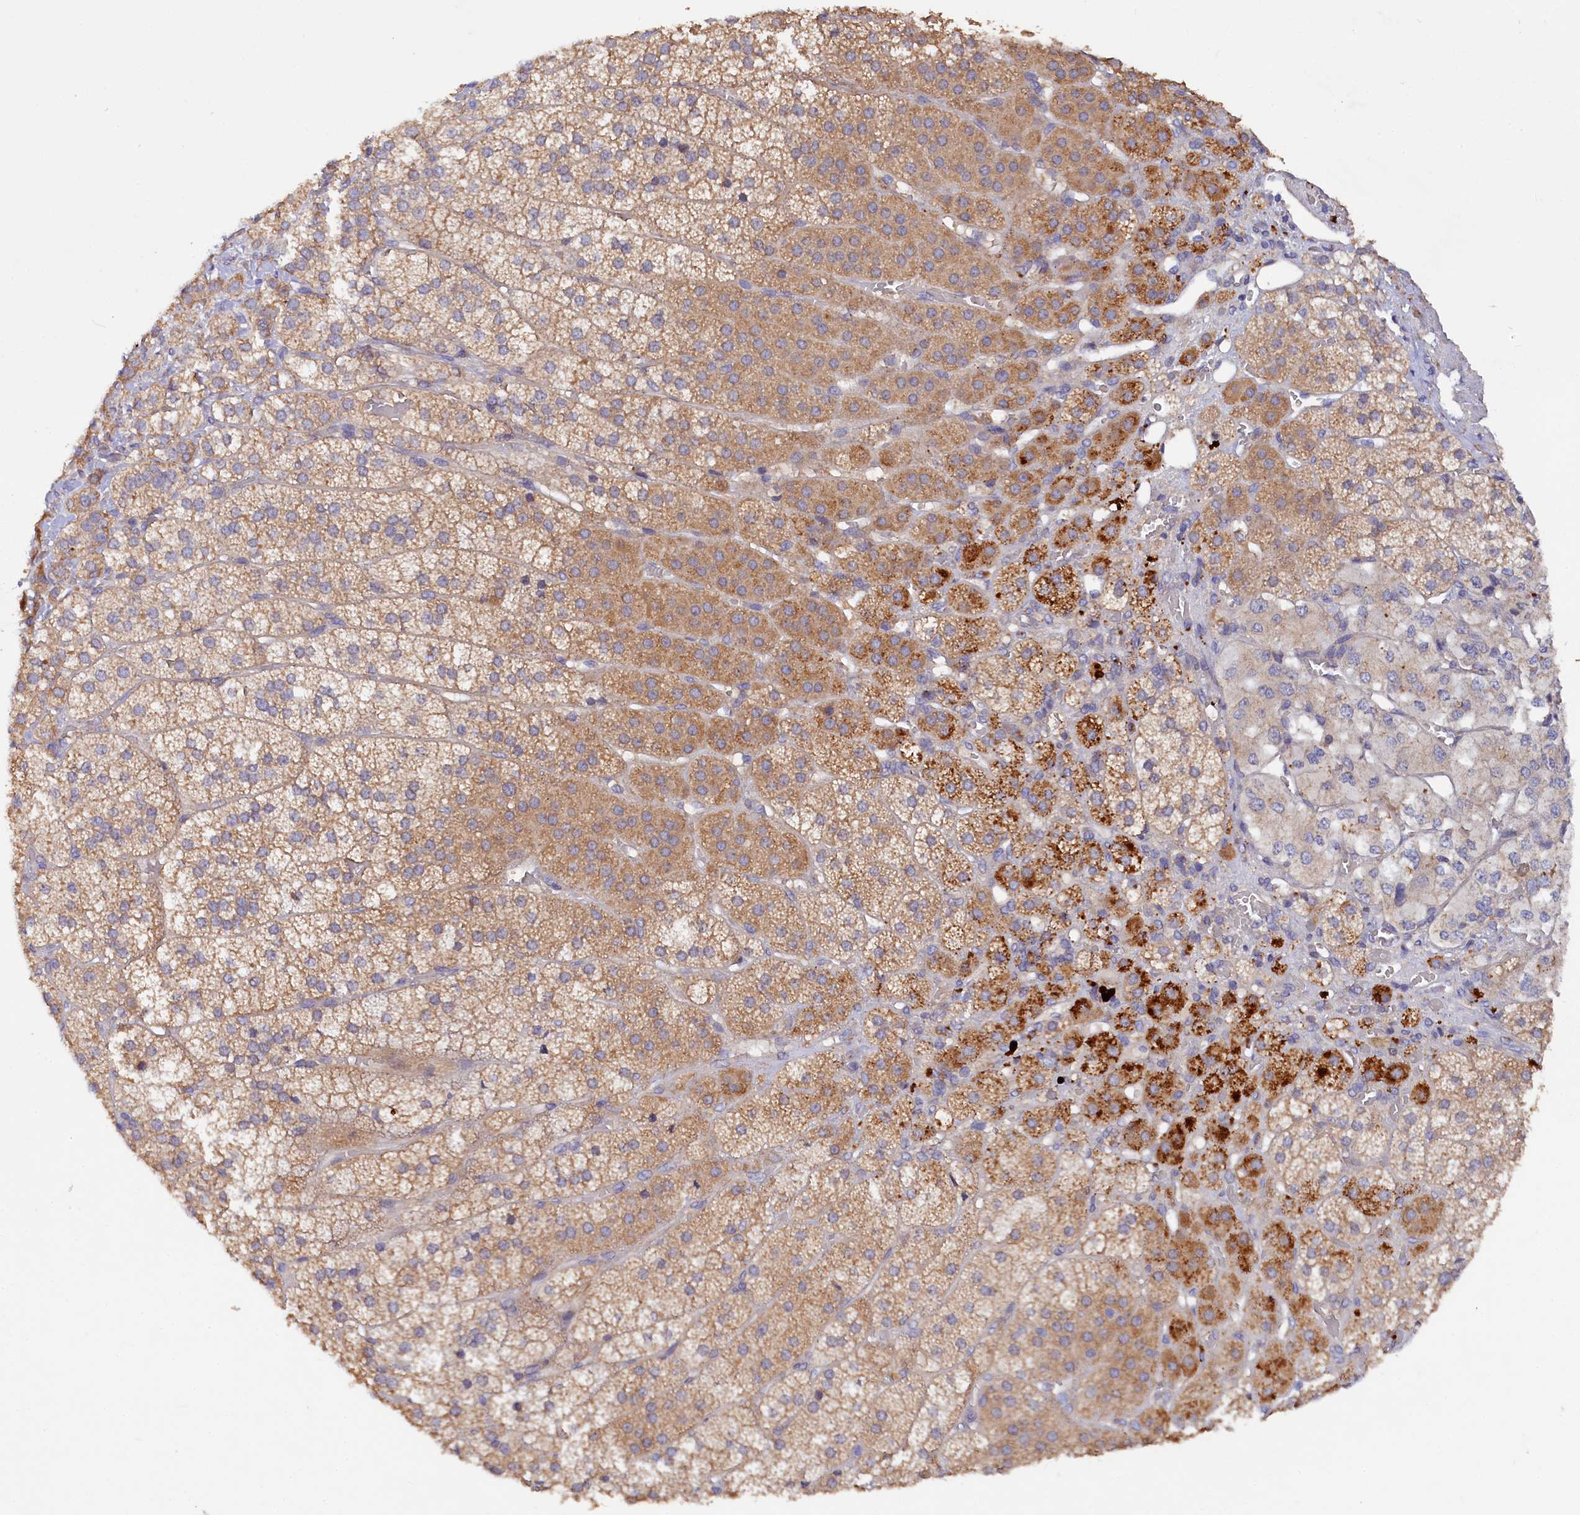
{"staining": {"intensity": "moderate", "quantity": ">75%", "location": "cytoplasmic/membranous"}, "tissue": "adrenal gland", "cell_type": "Glandular cells", "image_type": "normal", "snomed": [{"axis": "morphology", "description": "Normal tissue, NOS"}, {"axis": "topography", "description": "Adrenal gland"}], "caption": "Human adrenal gland stained for a protein (brown) reveals moderate cytoplasmic/membranous positive staining in about >75% of glandular cells.", "gene": "ETFBKMT", "patient": {"sex": "female", "age": 44}}